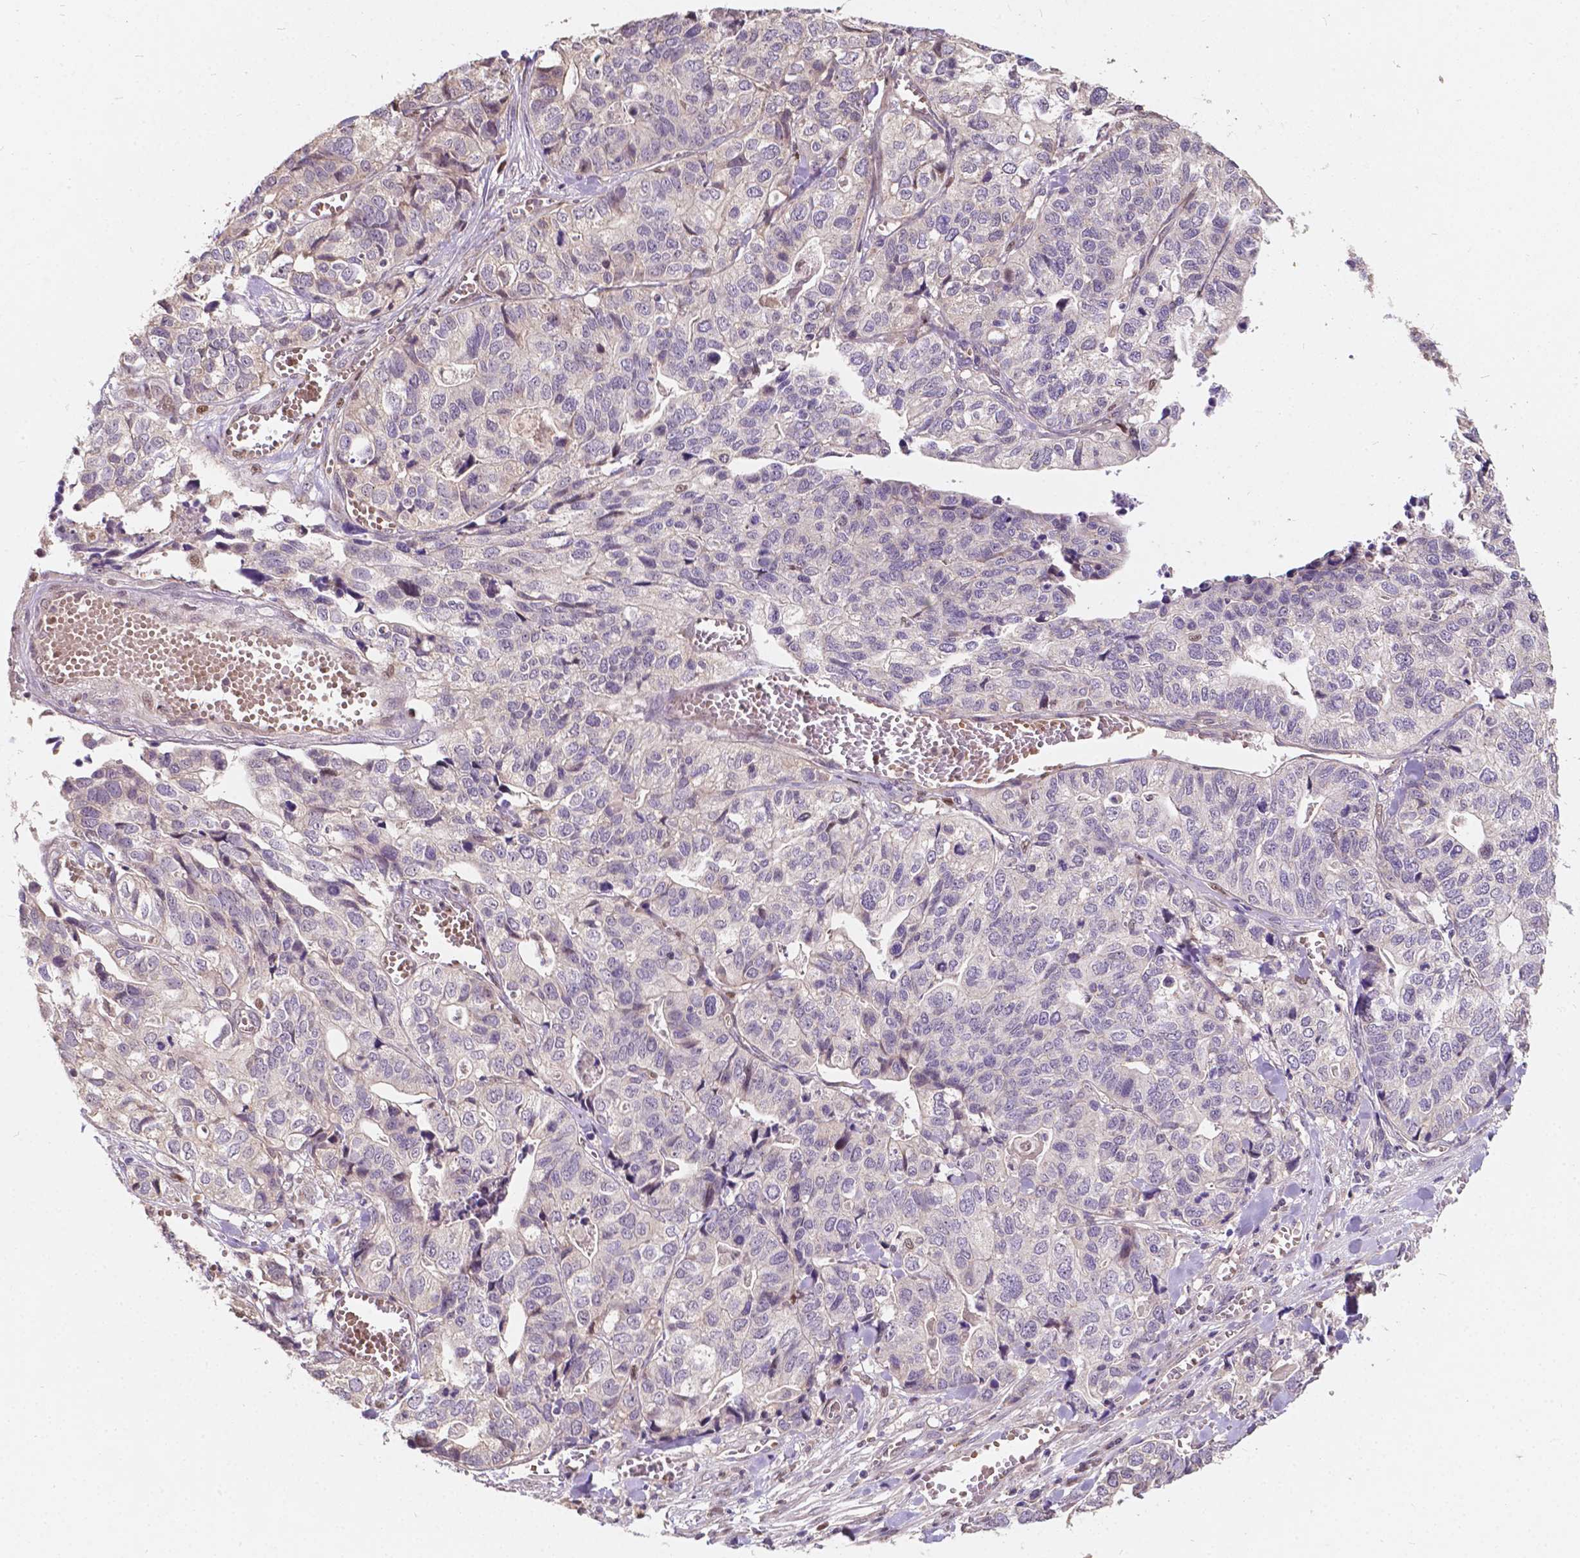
{"staining": {"intensity": "negative", "quantity": "none", "location": "none"}, "tissue": "stomach cancer", "cell_type": "Tumor cells", "image_type": "cancer", "snomed": [{"axis": "morphology", "description": "Adenocarcinoma, NOS"}, {"axis": "topography", "description": "Stomach, upper"}], "caption": "High magnification brightfield microscopy of stomach cancer (adenocarcinoma) stained with DAB (brown) and counterstained with hematoxylin (blue): tumor cells show no significant staining.", "gene": "DUSP16", "patient": {"sex": "female", "age": 67}}